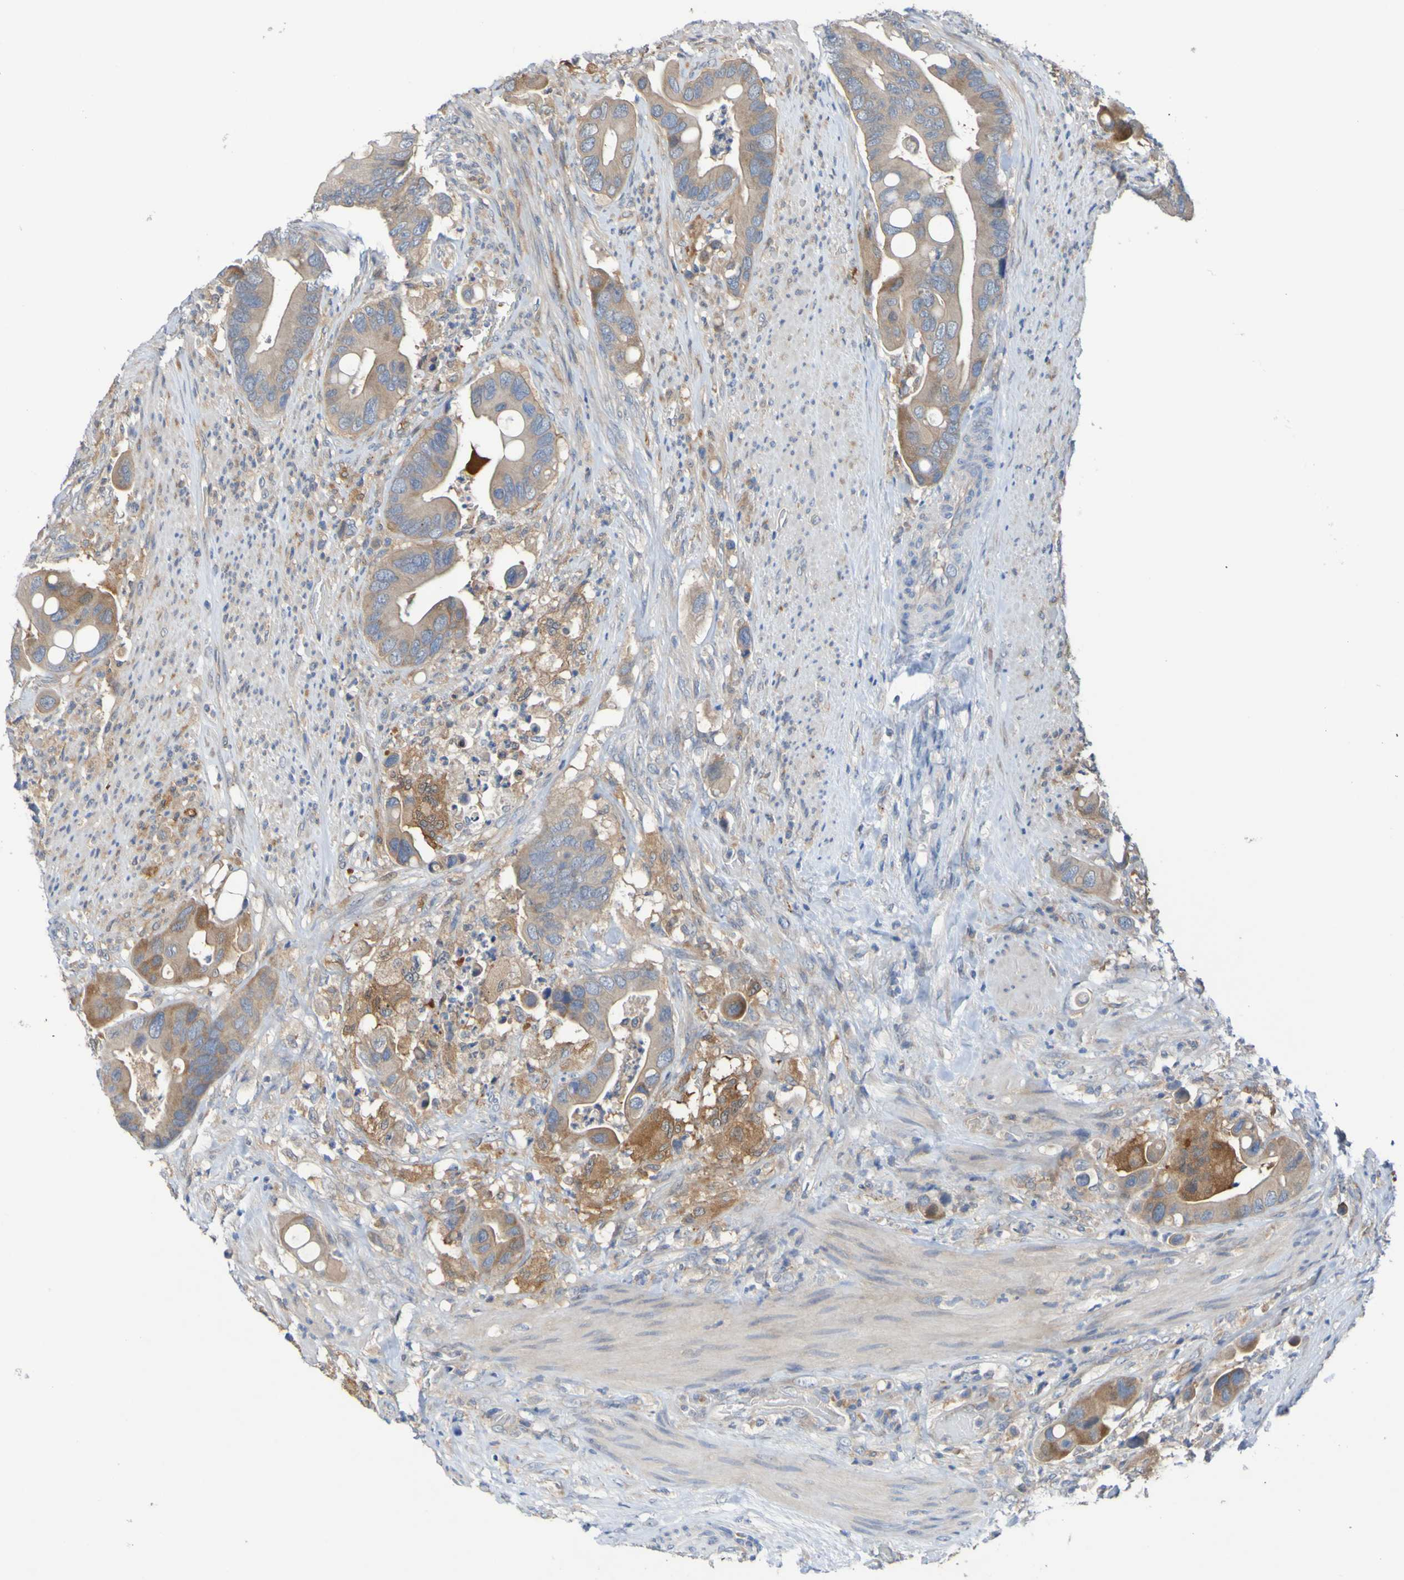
{"staining": {"intensity": "weak", "quantity": ">75%", "location": "cytoplasmic/membranous"}, "tissue": "colorectal cancer", "cell_type": "Tumor cells", "image_type": "cancer", "snomed": [{"axis": "morphology", "description": "Adenocarcinoma, NOS"}, {"axis": "topography", "description": "Rectum"}], "caption": "Protein expression analysis of adenocarcinoma (colorectal) shows weak cytoplasmic/membranous positivity in about >75% of tumor cells. The protein is stained brown, and the nuclei are stained in blue (DAB (3,3'-diaminobenzidine) IHC with brightfield microscopy, high magnification).", "gene": "SDK1", "patient": {"sex": "female", "age": 57}}